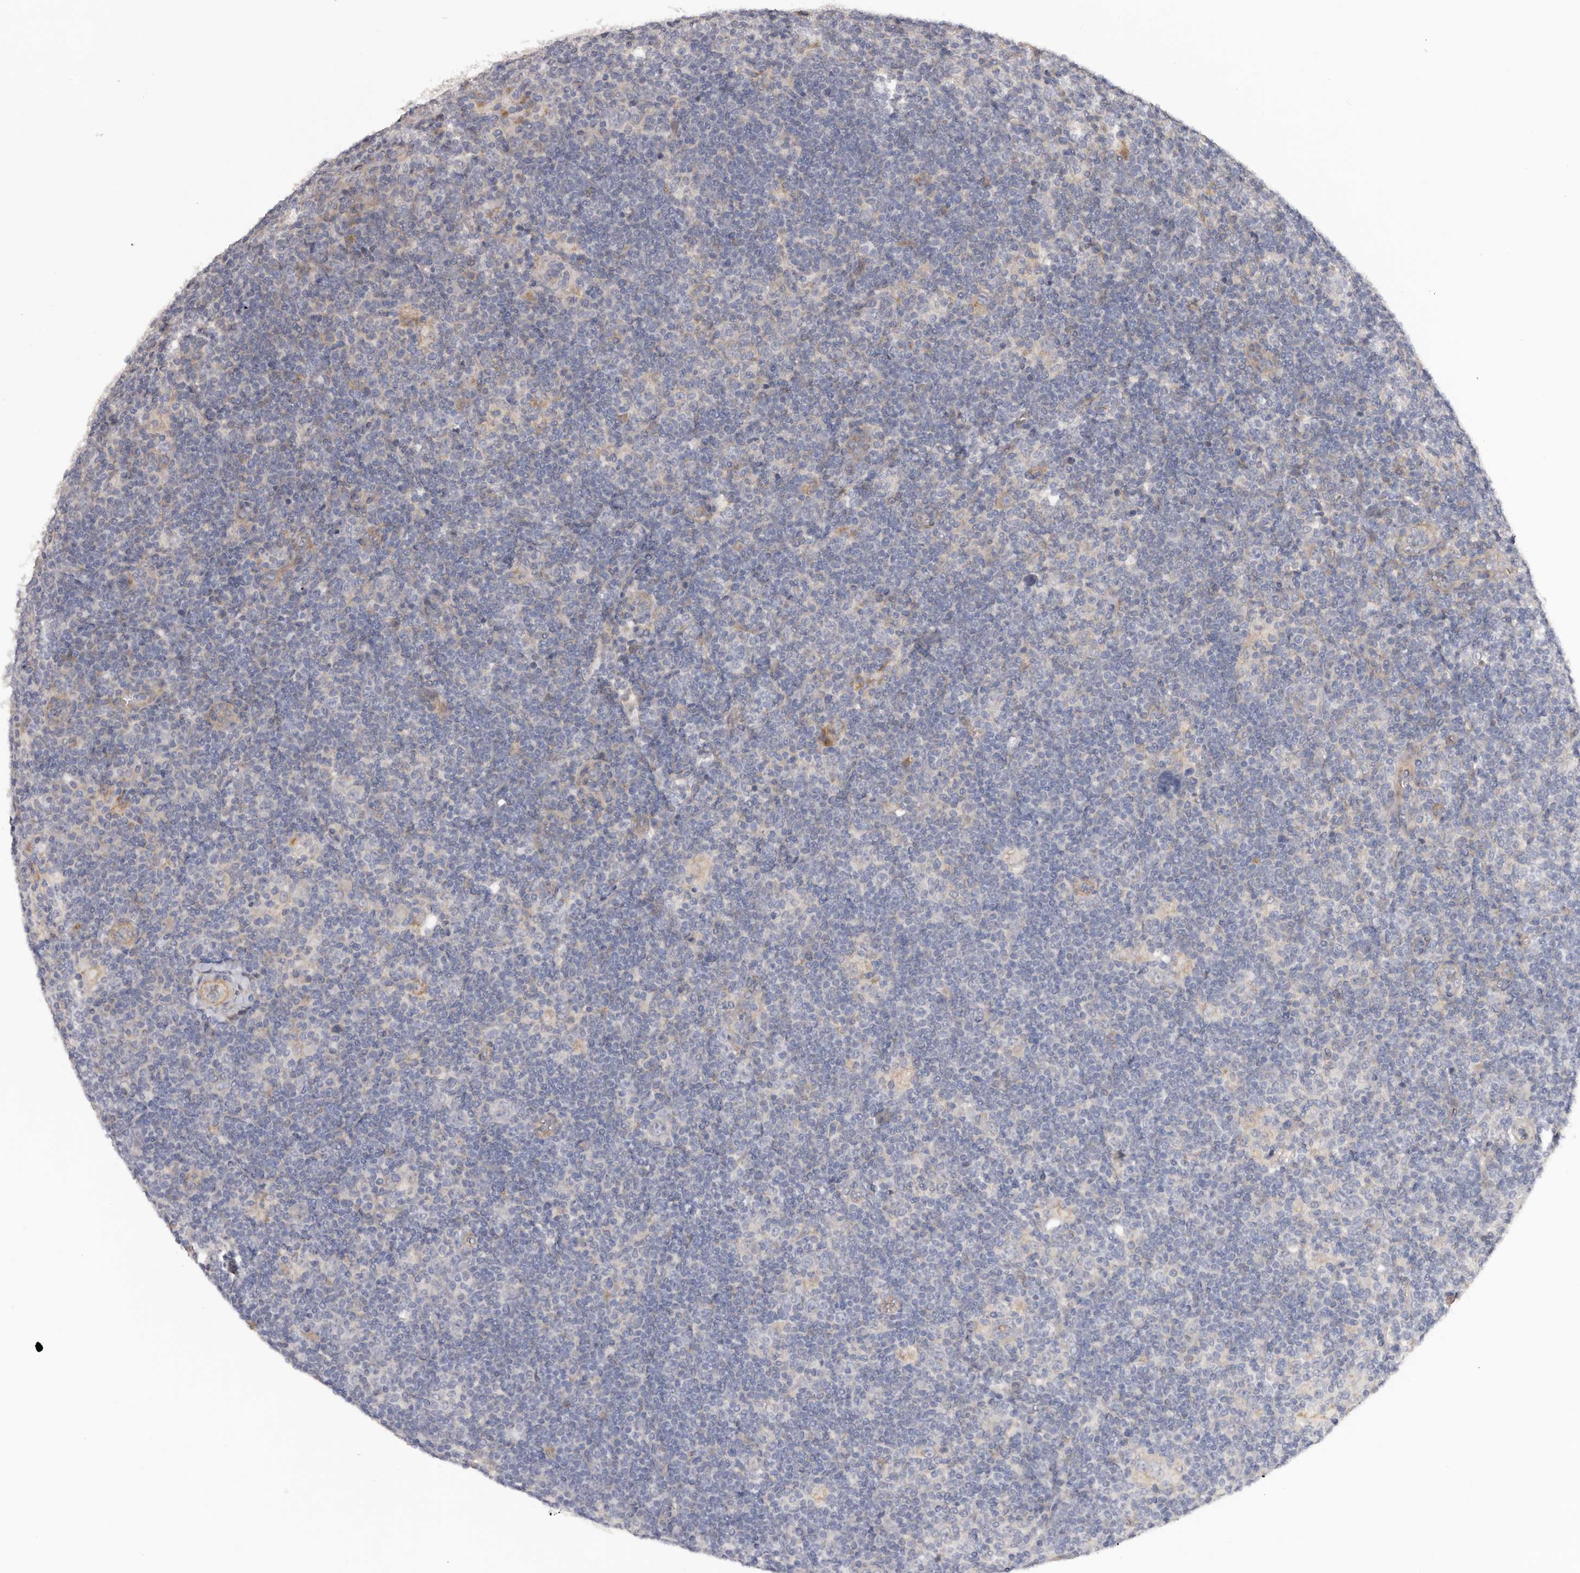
{"staining": {"intensity": "negative", "quantity": "none", "location": "none"}, "tissue": "lymphoma", "cell_type": "Tumor cells", "image_type": "cancer", "snomed": [{"axis": "morphology", "description": "Hodgkin's disease, NOS"}, {"axis": "topography", "description": "Lymph node"}], "caption": "Immunohistochemistry (IHC) of human Hodgkin's disease displays no staining in tumor cells.", "gene": "DMRT2", "patient": {"sex": "female", "age": 57}}